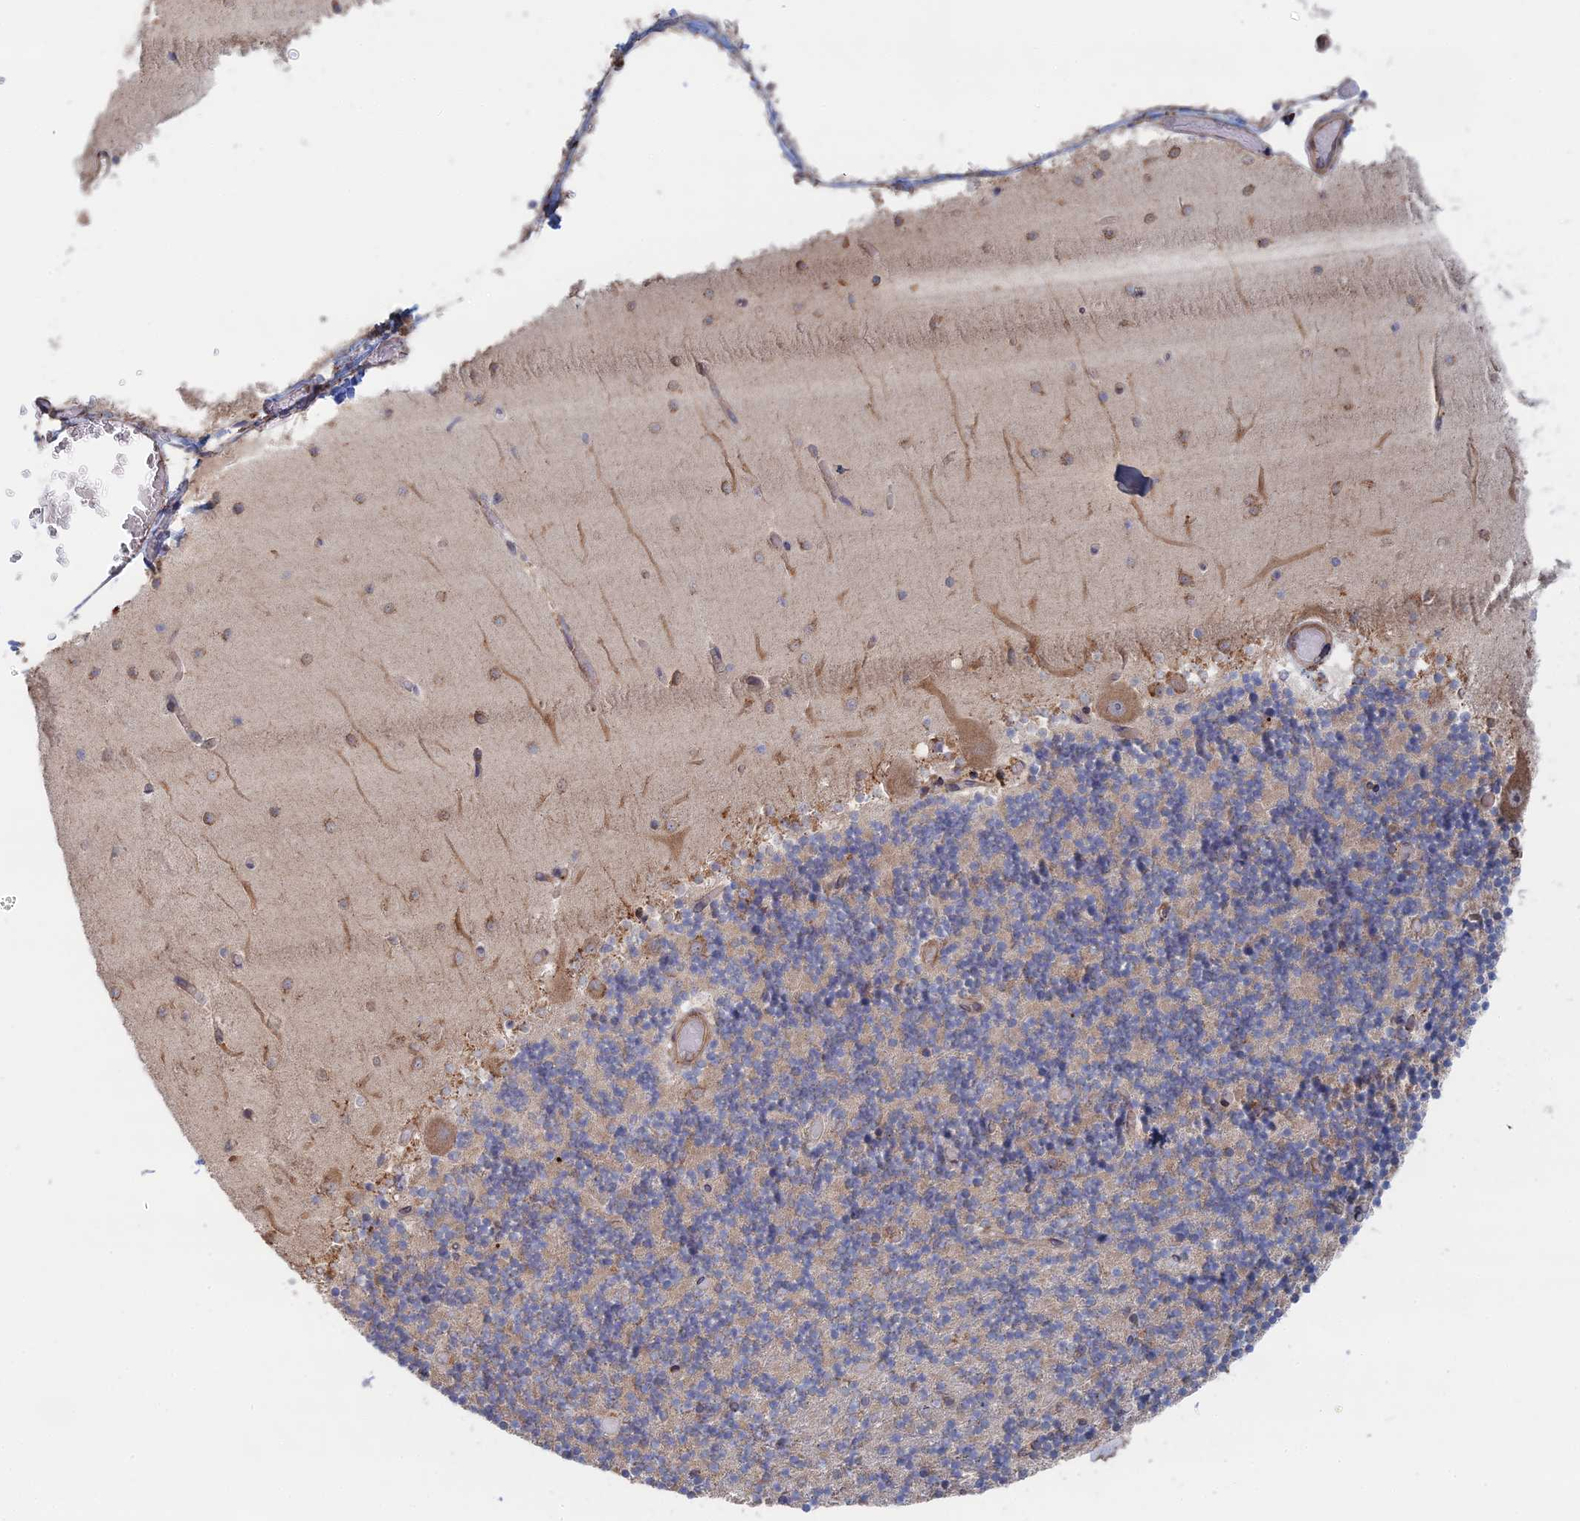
{"staining": {"intensity": "negative", "quantity": "none", "location": "none"}, "tissue": "cerebellum", "cell_type": "Cells in granular layer", "image_type": "normal", "snomed": [{"axis": "morphology", "description": "Normal tissue, NOS"}, {"axis": "topography", "description": "Cerebellum"}], "caption": "This is a micrograph of IHC staining of benign cerebellum, which shows no expression in cells in granular layer.", "gene": "BPIFB6", "patient": {"sex": "female", "age": 28}}